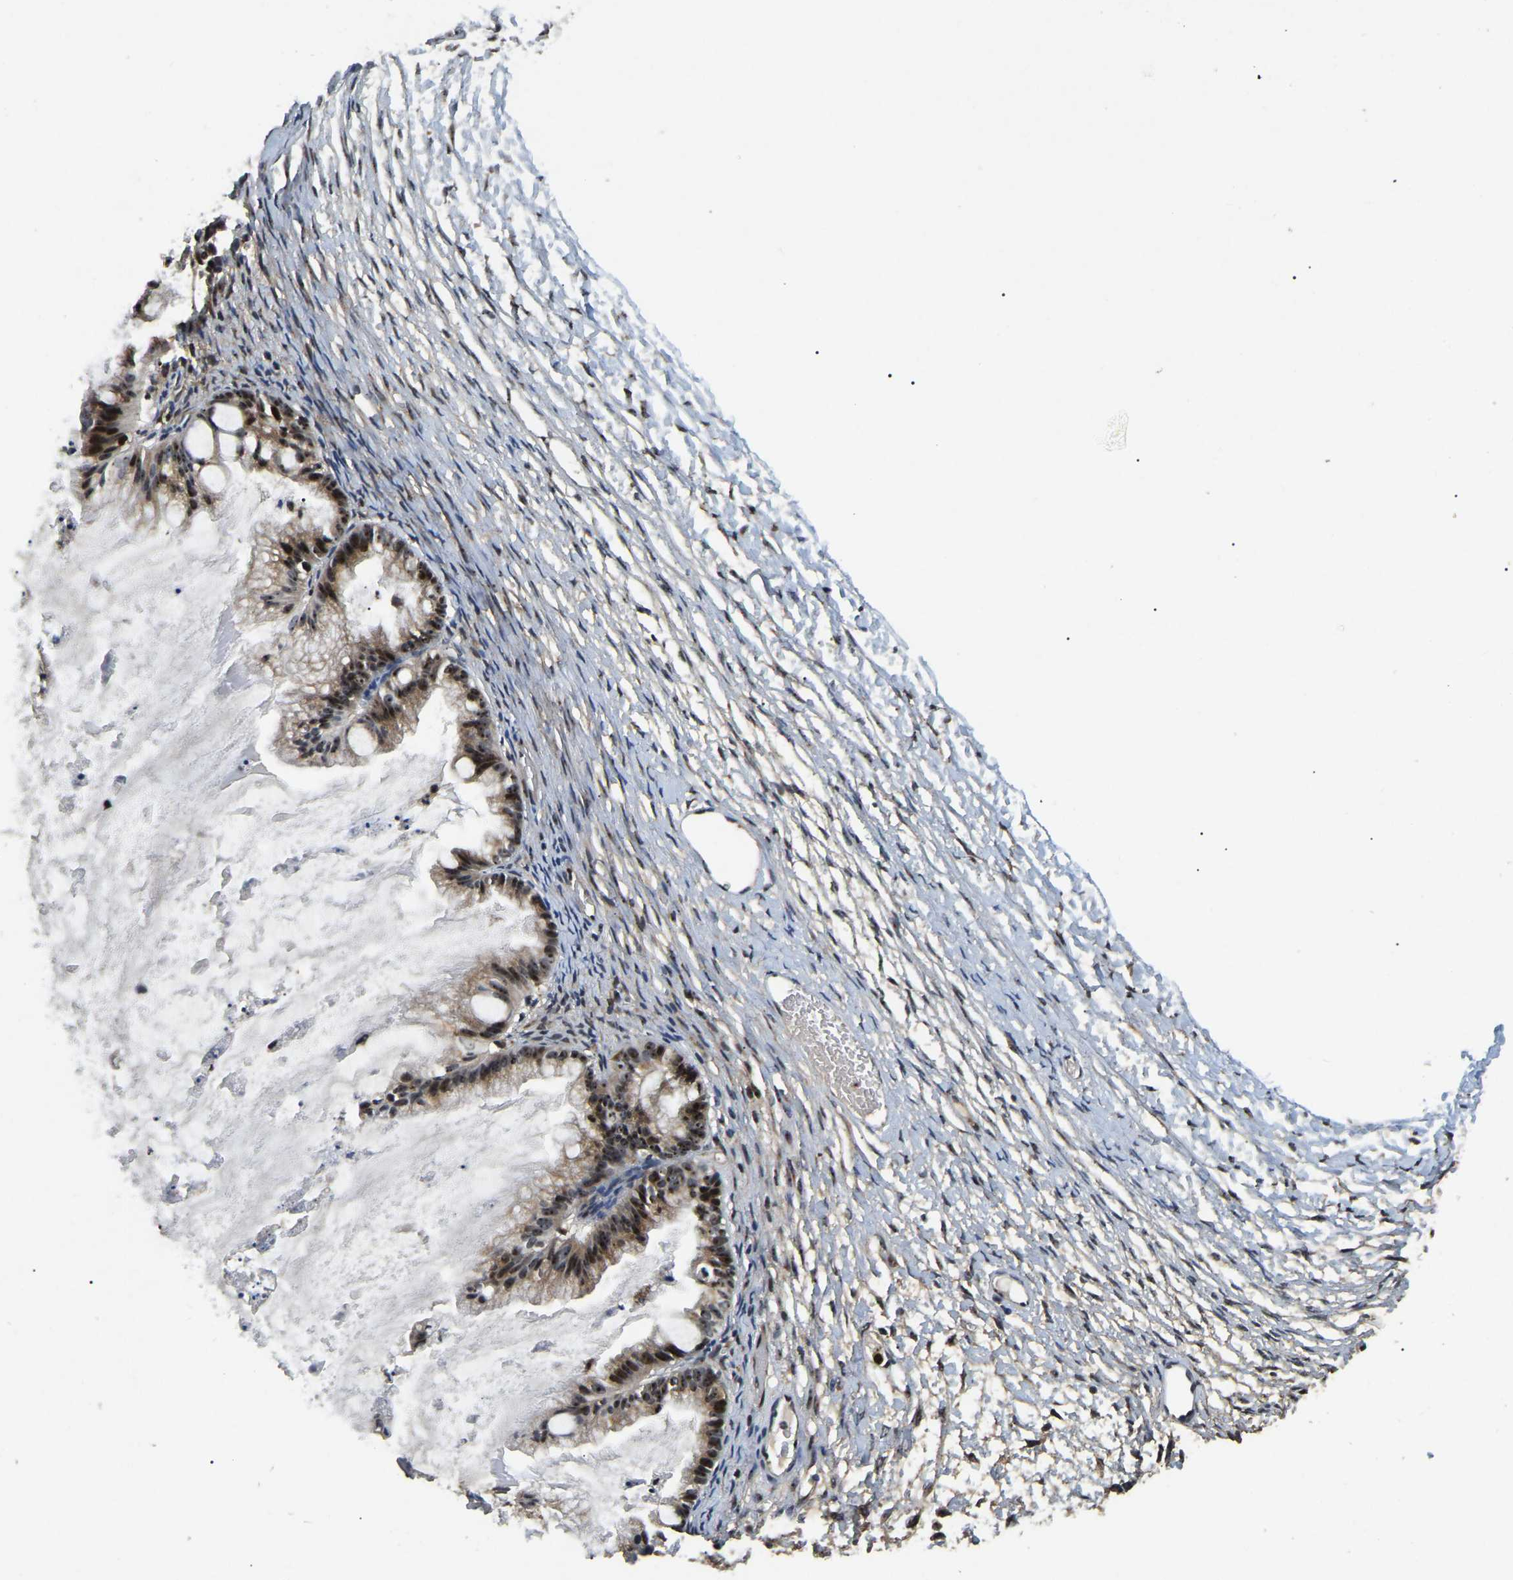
{"staining": {"intensity": "moderate", "quantity": ">75%", "location": "cytoplasmic/membranous,nuclear"}, "tissue": "ovarian cancer", "cell_type": "Tumor cells", "image_type": "cancer", "snomed": [{"axis": "morphology", "description": "Cystadenocarcinoma, mucinous, NOS"}, {"axis": "topography", "description": "Ovary"}], "caption": "About >75% of tumor cells in human ovarian cancer show moderate cytoplasmic/membranous and nuclear protein positivity as visualized by brown immunohistochemical staining.", "gene": "RBM28", "patient": {"sex": "female", "age": 57}}